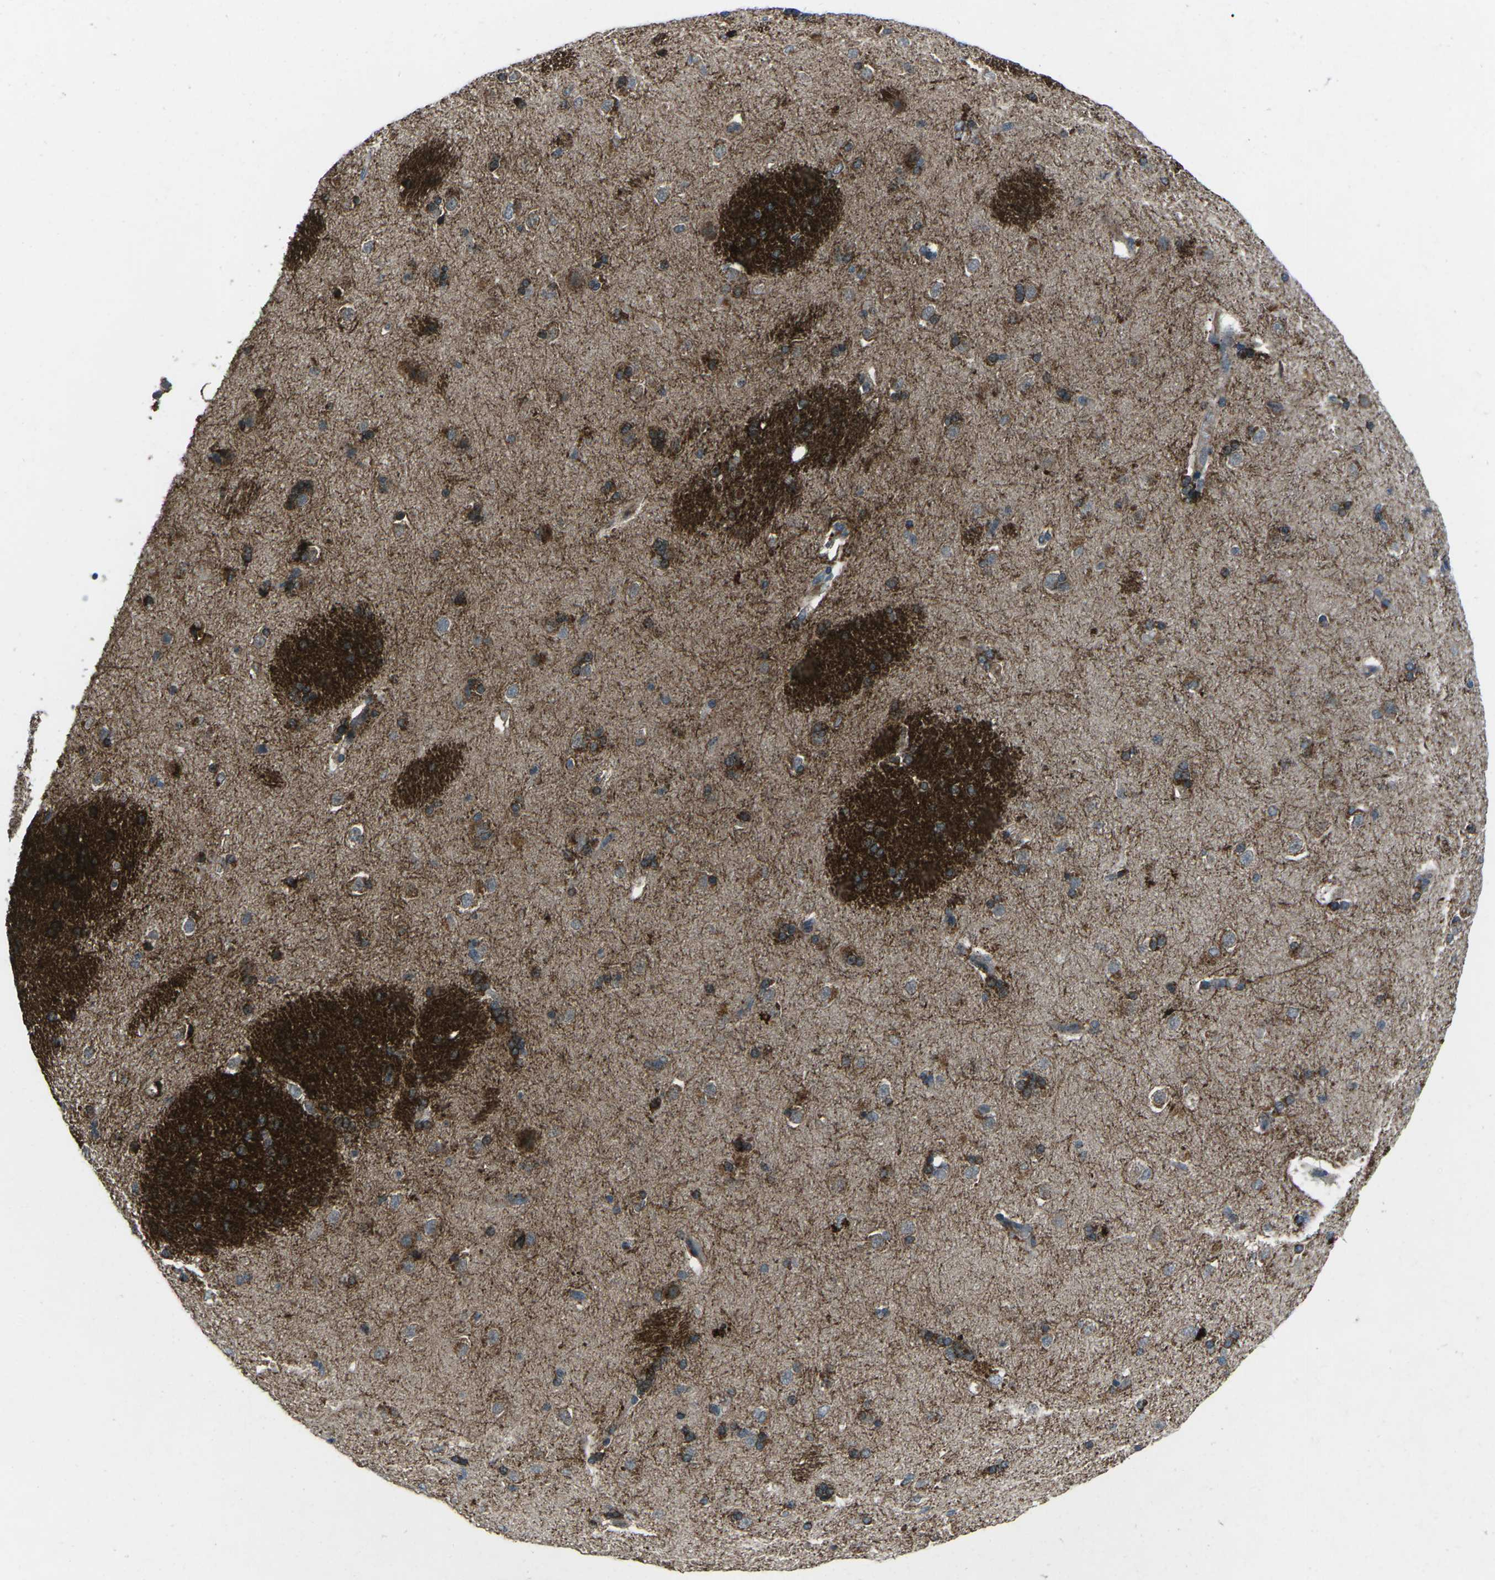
{"staining": {"intensity": "weak", "quantity": "25%-75%", "location": "cytoplasmic/membranous"}, "tissue": "caudate", "cell_type": "Glial cells", "image_type": "normal", "snomed": [{"axis": "morphology", "description": "Normal tissue, NOS"}, {"axis": "topography", "description": "Lateral ventricle wall"}], "caption": "Caudate stained with a brown dye demonstrates weak cytoplasmic/membranous positive positivity in about 25%-75% of glial cells.", "gene": "CDK16", "patient": {"sex": "female", "age": 19}}